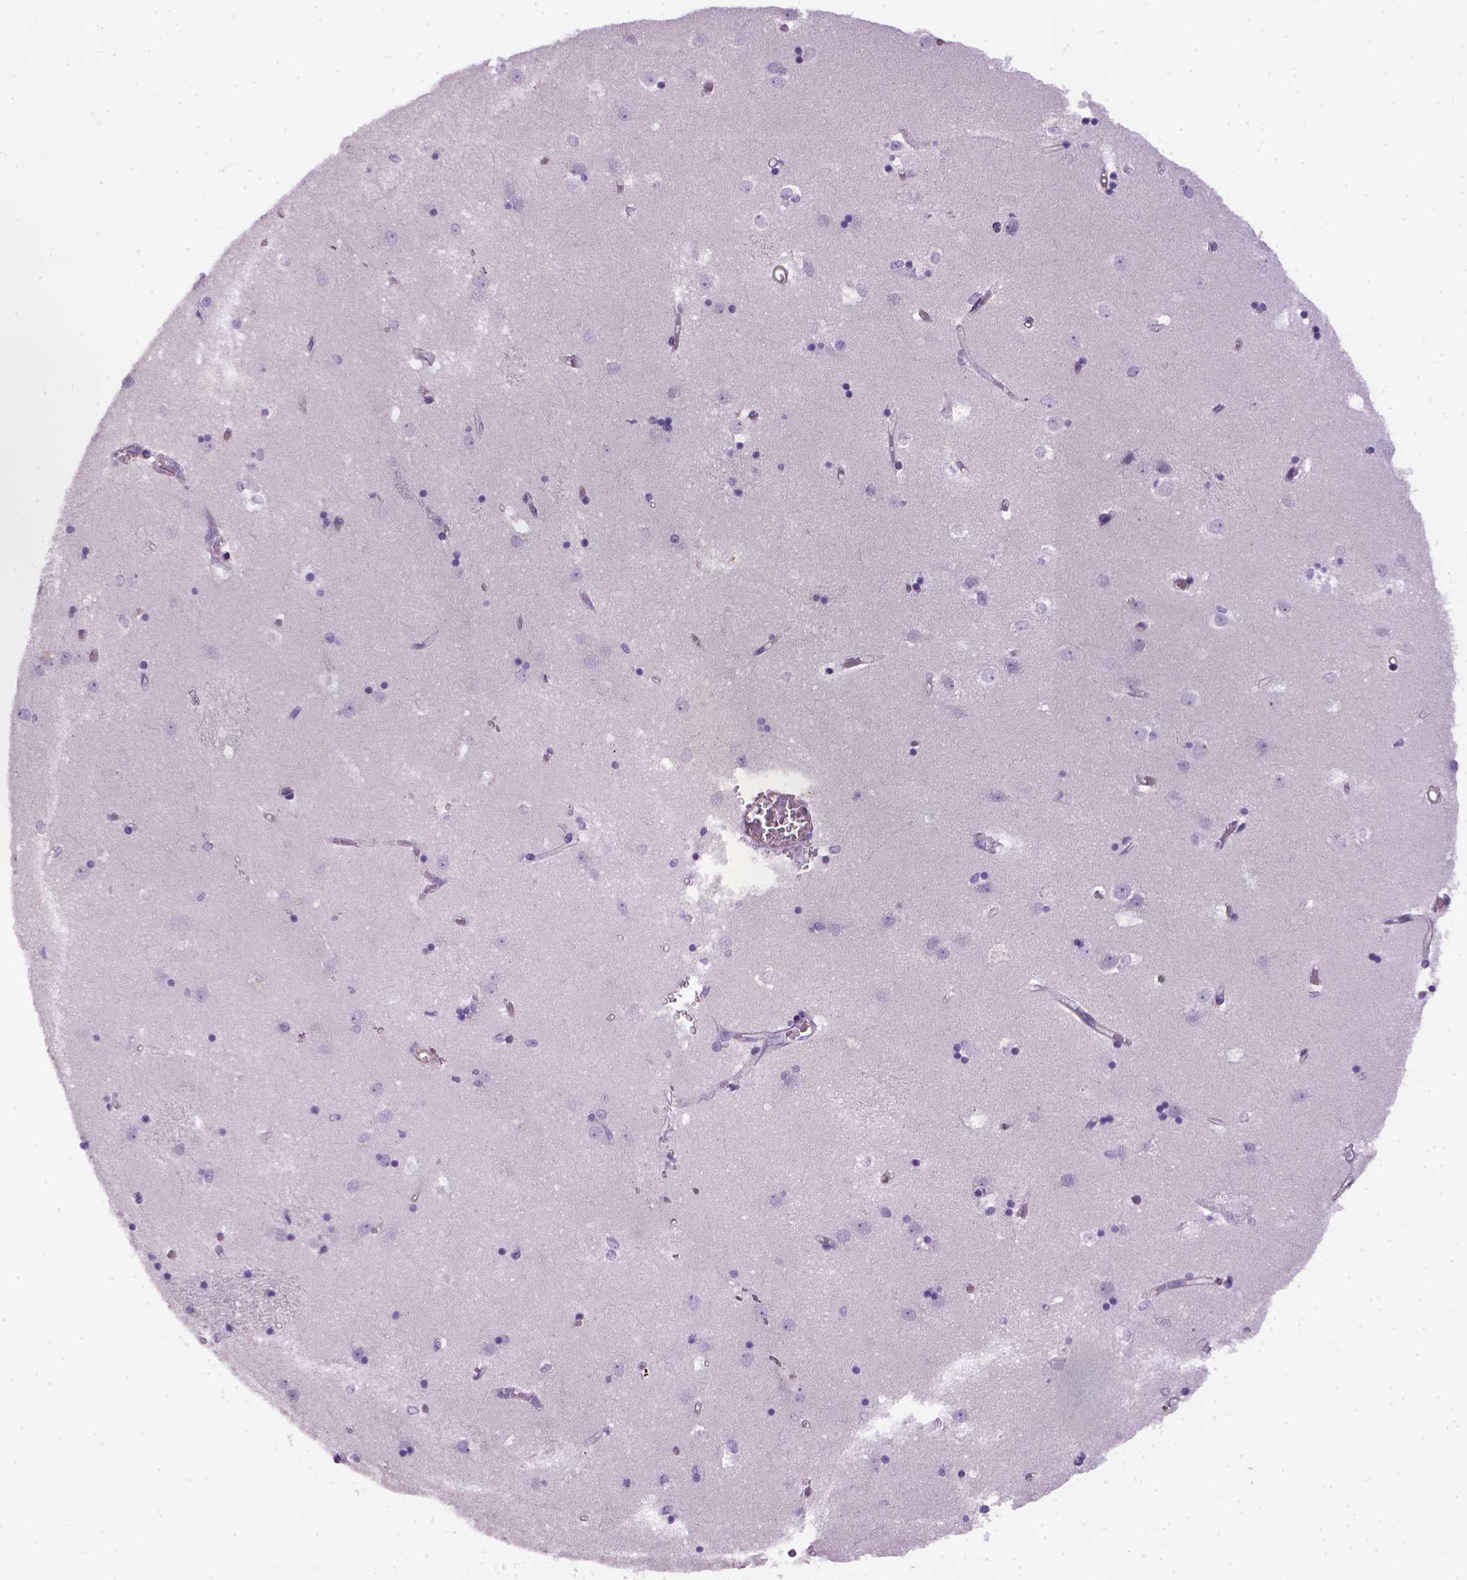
{"staining": {"intensity": "negative", "quantity": "none", "location": "none"}, "tissue": "caudate", "cell_type": "Glial cells", "image_type": "normal", "snomed": [{"axis": "morphology", "description": "Normal tissue, NOS"}, {"axis": "topography", "description": "Lateral ventricle wall"}], "caption": "The immunohistochemistry (IHC) micrograph has no significant staining in glial cells of caudate.", "gene": "FAM161A", "patient": {"sex": "male", "age": 54}}